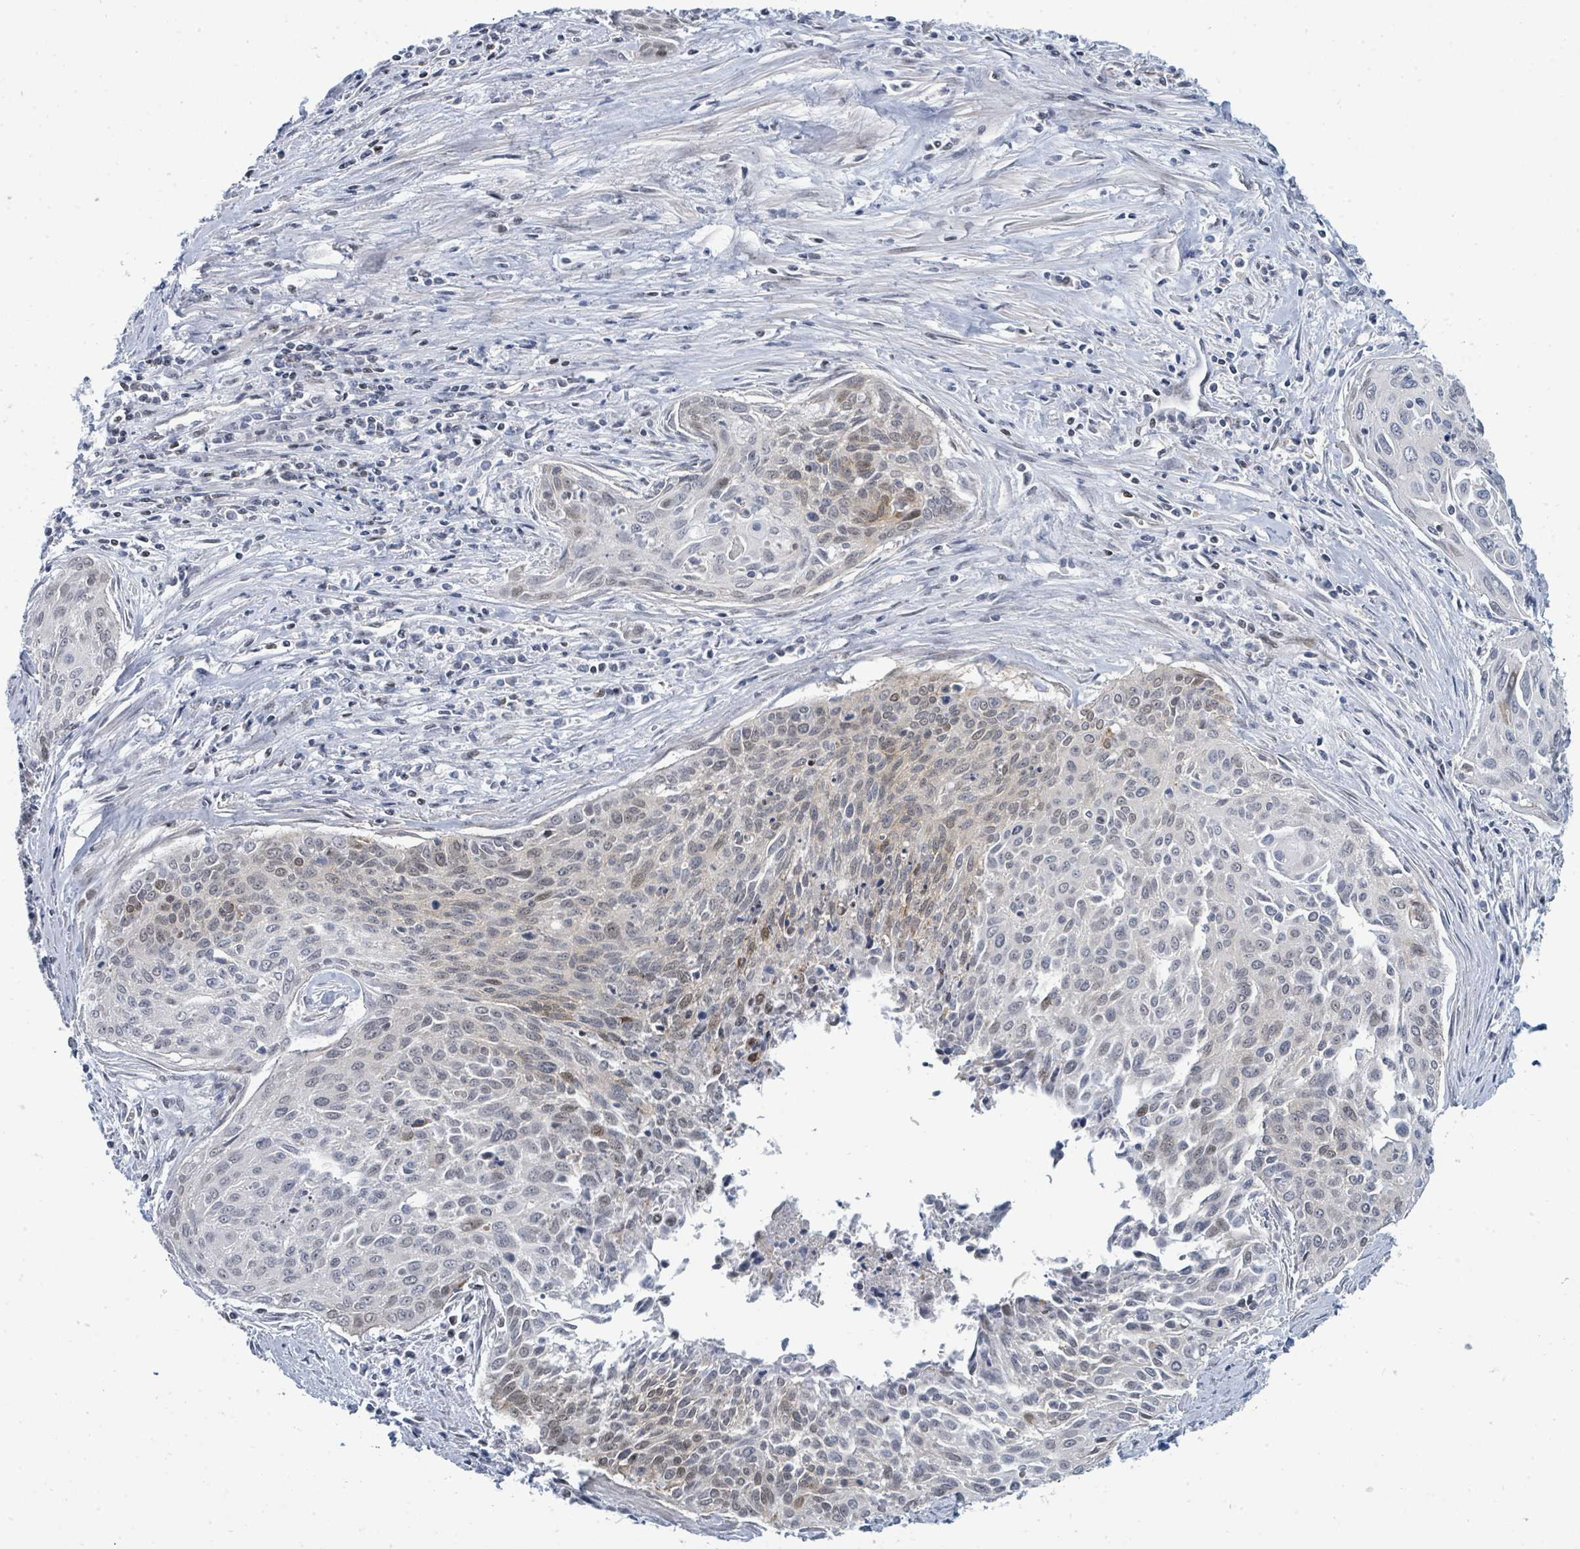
{"staining": {"intensity": "moderate", "quantity": "<25%", "location": "cytoplasmic/membranous,nuclear"}, "tissue": "cervical cancer", "cell_type": "Tumor cells", "image_type": "cancer", "snomed": [{"axis": "morphology", "description": "Squamous cell carcinoma, NOS"}, {"axis": "topography", "description": "Cervix"}], "caption": "An image of squamous cell carcinoma (cervical) stained for a protein demonstrates moderate cytoplasmic/membranous and nuclear brown staining in tumor cells.", "gene": "SUMO4", "patient": {"sex": "female", "age": 55}}